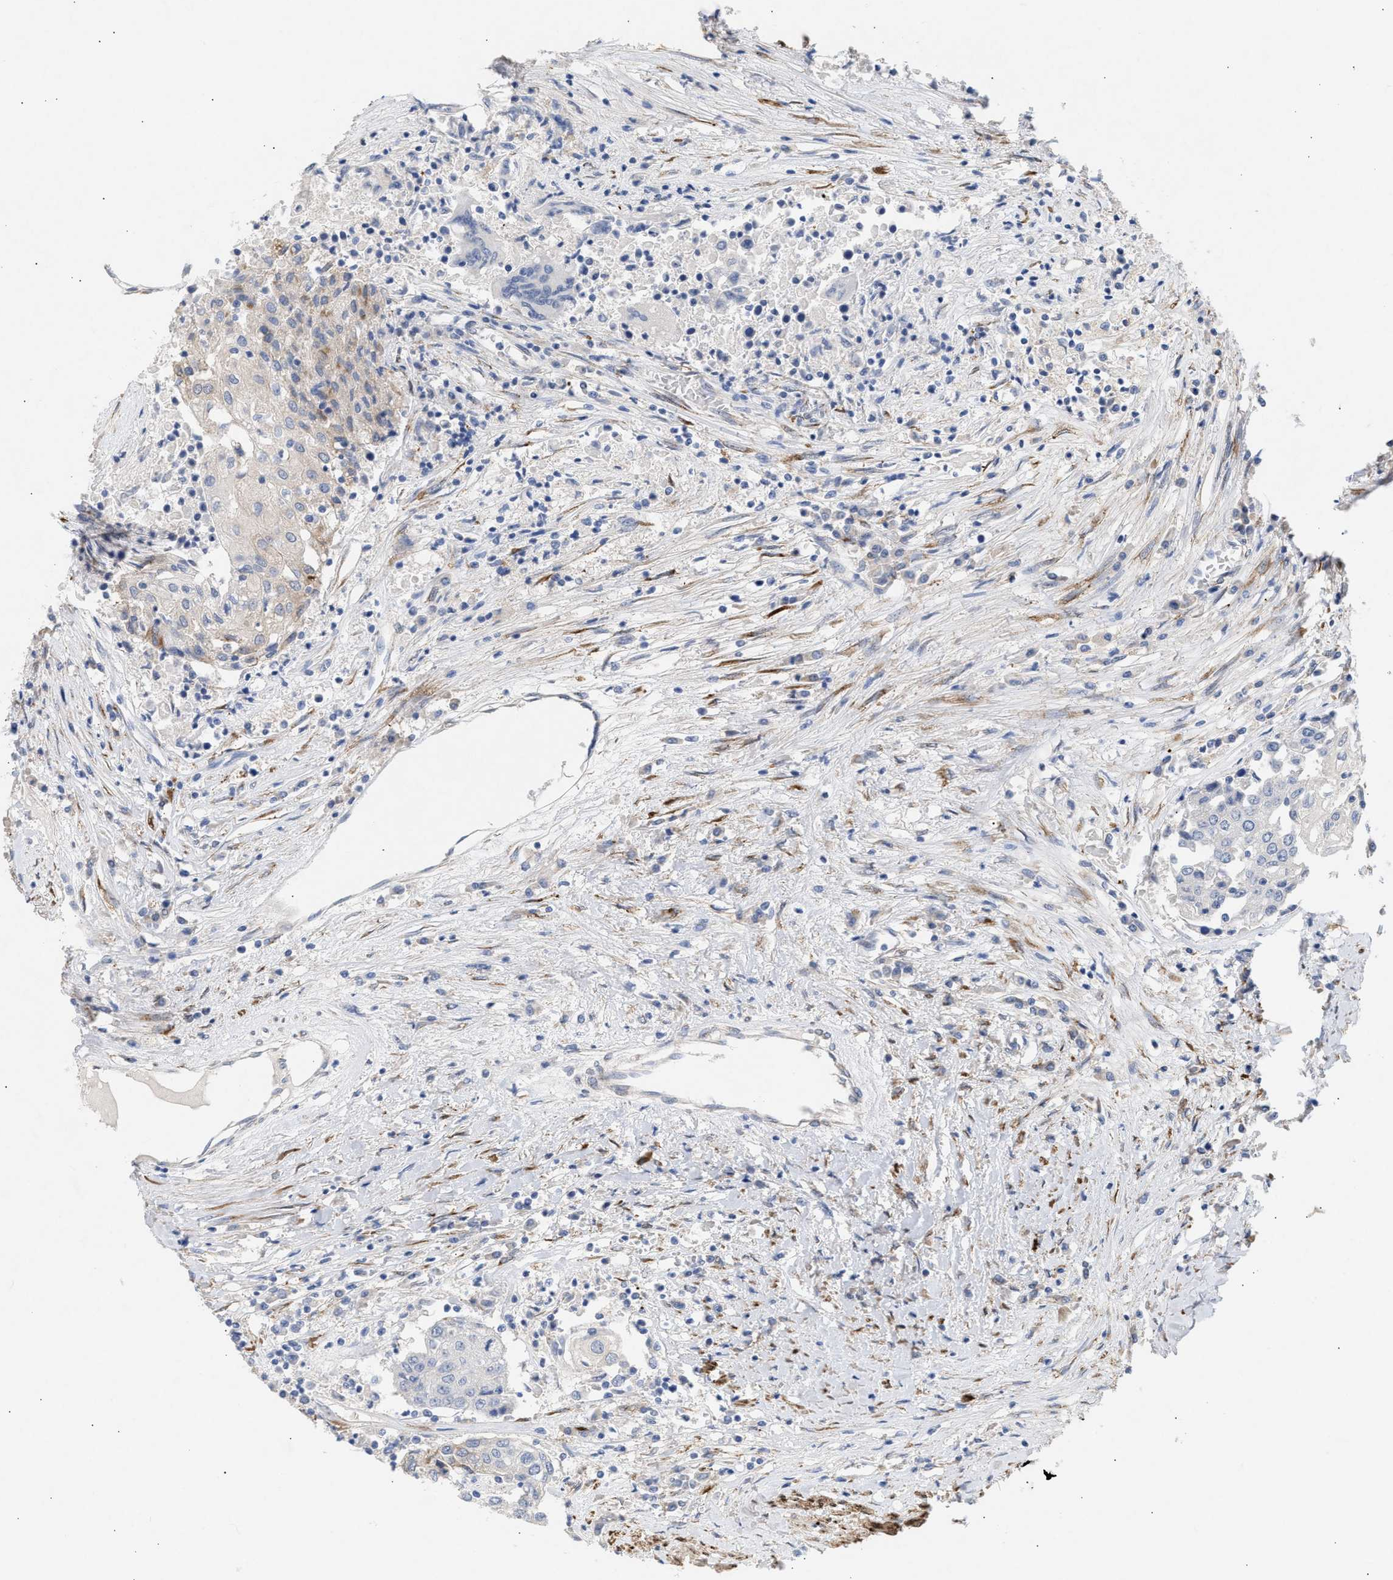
{"staining": {"intensity": "negative", "quantity": "none", "location": "none"}, "tissue": "urothelial cancer", "cell_type": "Tumor cells", "image_type": "cancer", "snomed": [{"axis": "morphology", "description": "Urothelial carcinoma, High grade"}, {"axis": "topography", "description": "Urinary bladder"}], "caption": "High magnification brightfield microscopy of urothelial carcinoma (high-grade) stained with DAB (3,3'-diaminobenzidine) (brown) and counterstained with hematoxylin (blue): tumor cells show no significant expression.", "gene": "SELENOM", "patient": {"sex": "female", "age": 85}}